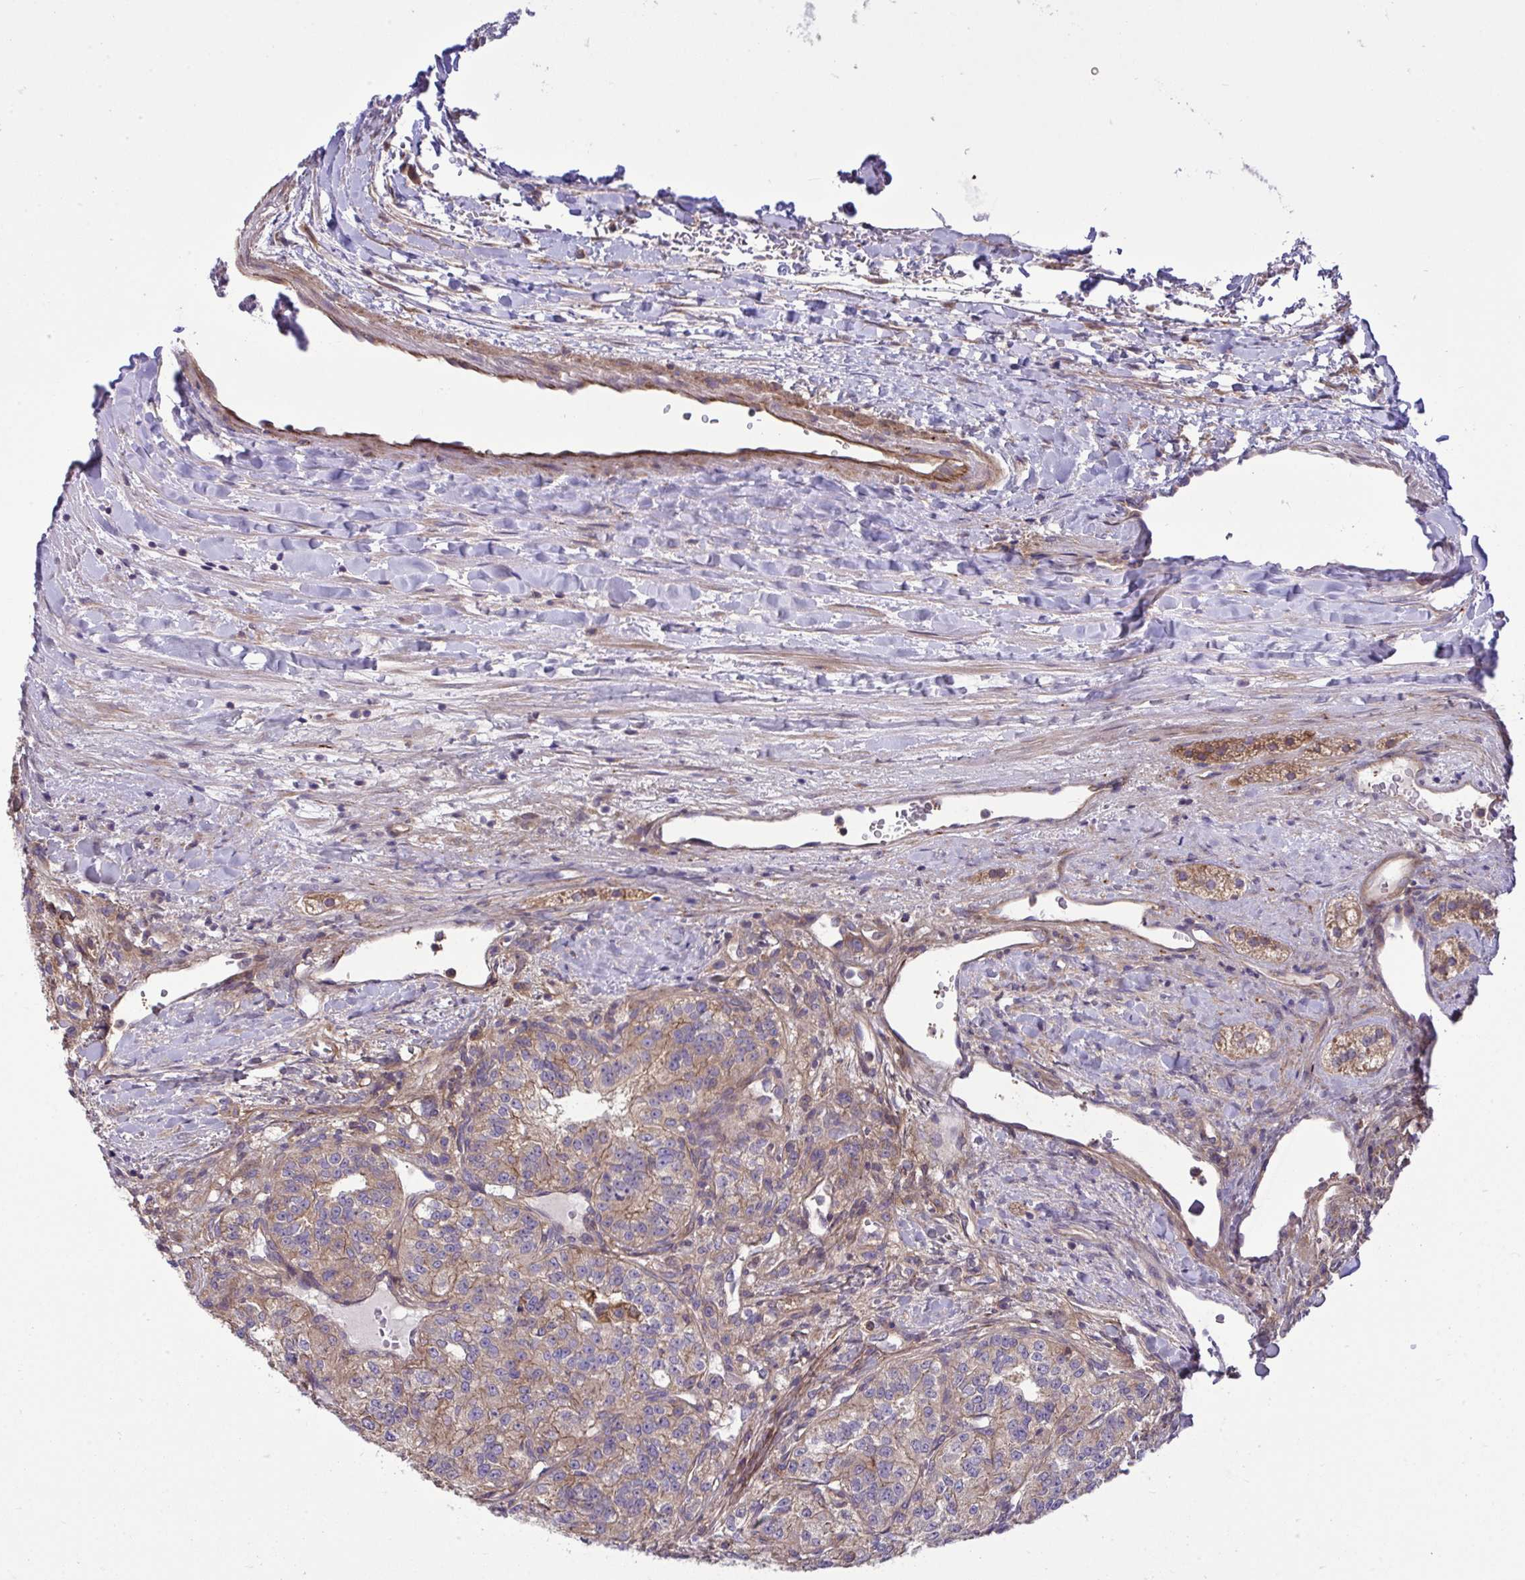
{"staining": {"intensity": "weak", "quantity": "25%-75%", "location": "cytoplasmic/membranous"}, "tissue": "renal cancer", "cell_type": "Tumor cells", "image_type": "cancer", "snomed": [{"axis": "morphology", "description": "Adenocarcinoma, NOS"}, {"axis": "topography", "description": "Kidney"}], "caption": "Renal cancer stained with a brown dye demonstrates weak cytoplasmic/membranous positive expression in about 25%-75% of tumor cells.", "gene": "GRB14", "patient": {"sex": "female", "age": 63}}